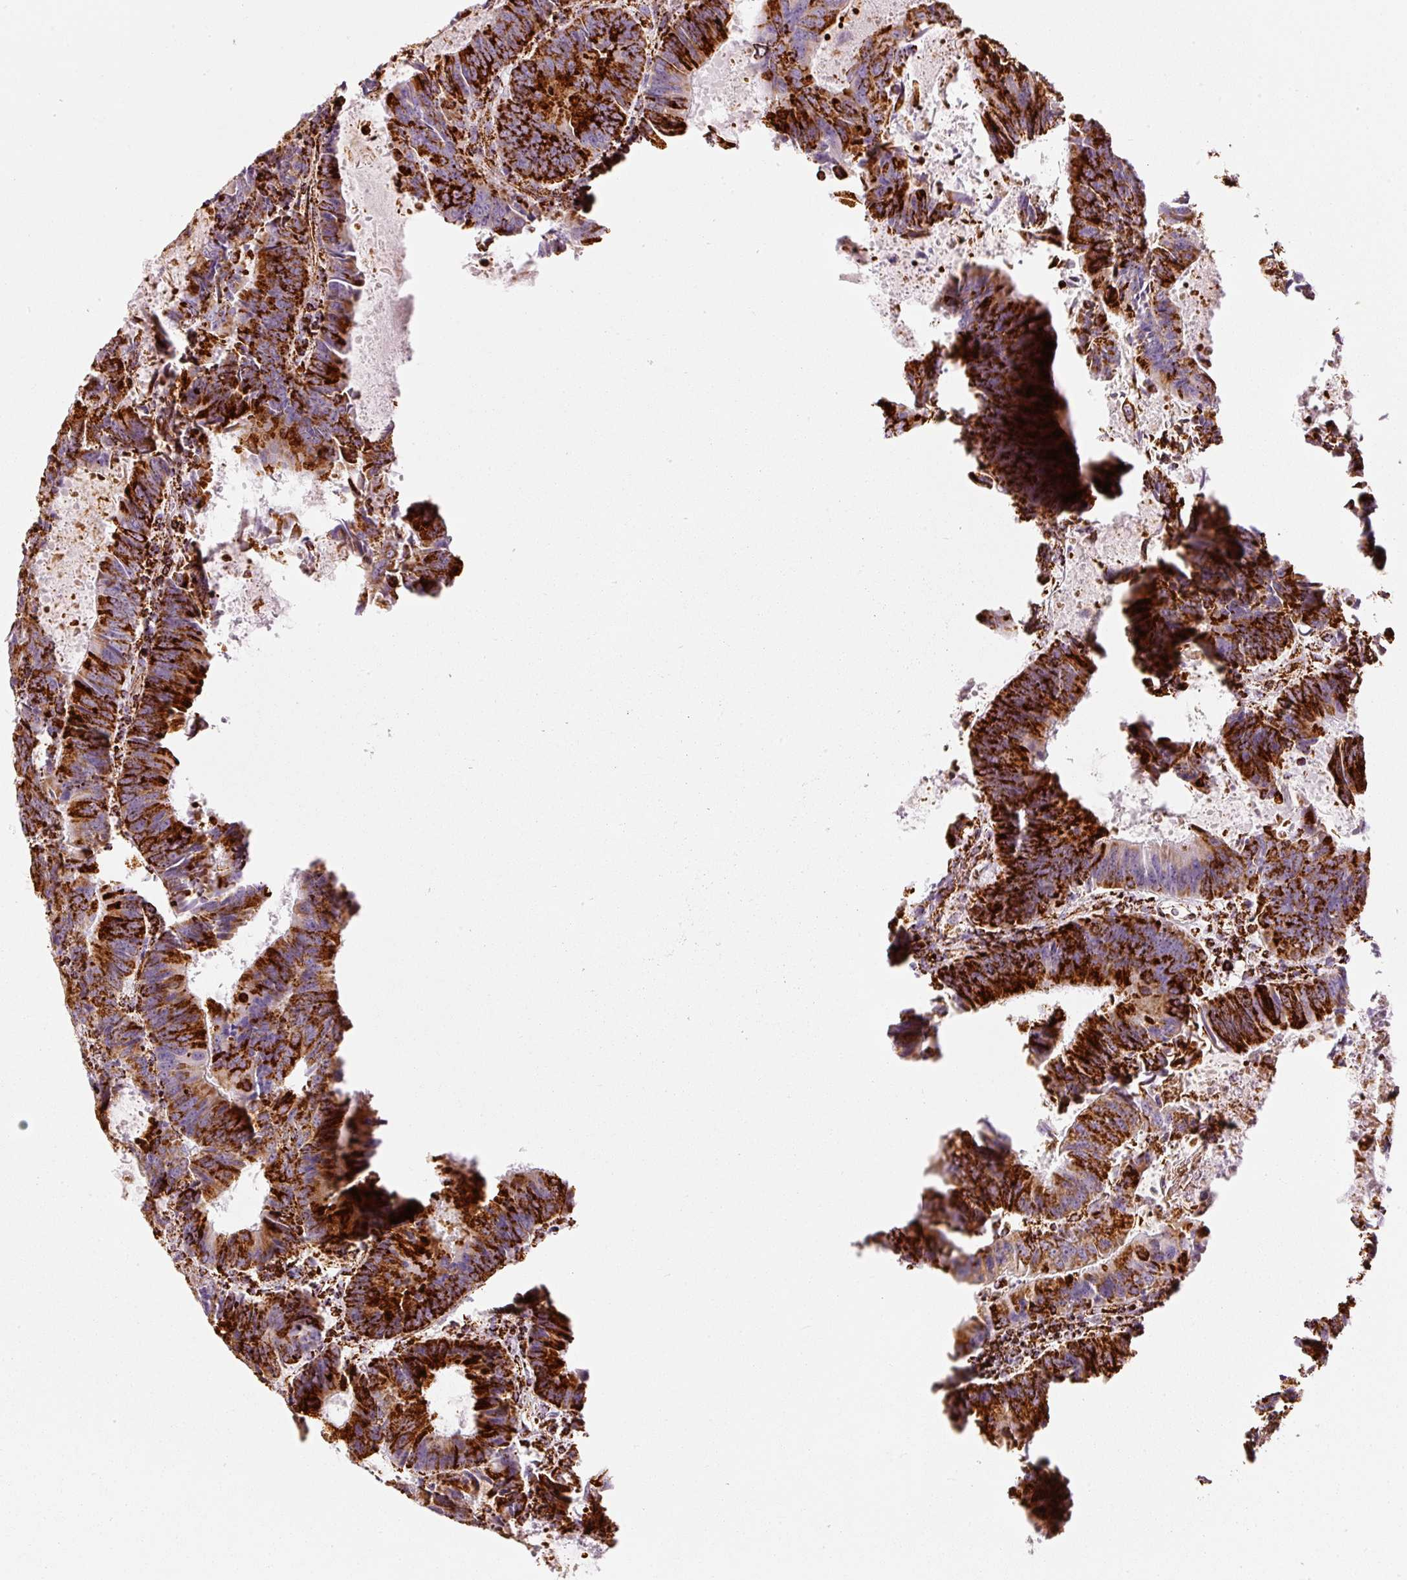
{"staining": {"intensity": "strong", "quantity": ">75%", "location": "cytoplasmic/membranous"}, "tissue": "colorectal cancer", "cell_type": "Tumor cells", "image_type": "cancer", "snomed": [{"axis": "morphology", "description": "Adenocarcinoma, NOS"}, {"axis": "topography", "description": "Colon"}], "caption": "Protein expression analysis of human adenocarcinoma (colorectal) reveals strong cytoplasmic/membranous expression in about >75% of tumor cells.", "gene": "MT-CO2", "patient": {"sex": "male", "age": 67}}